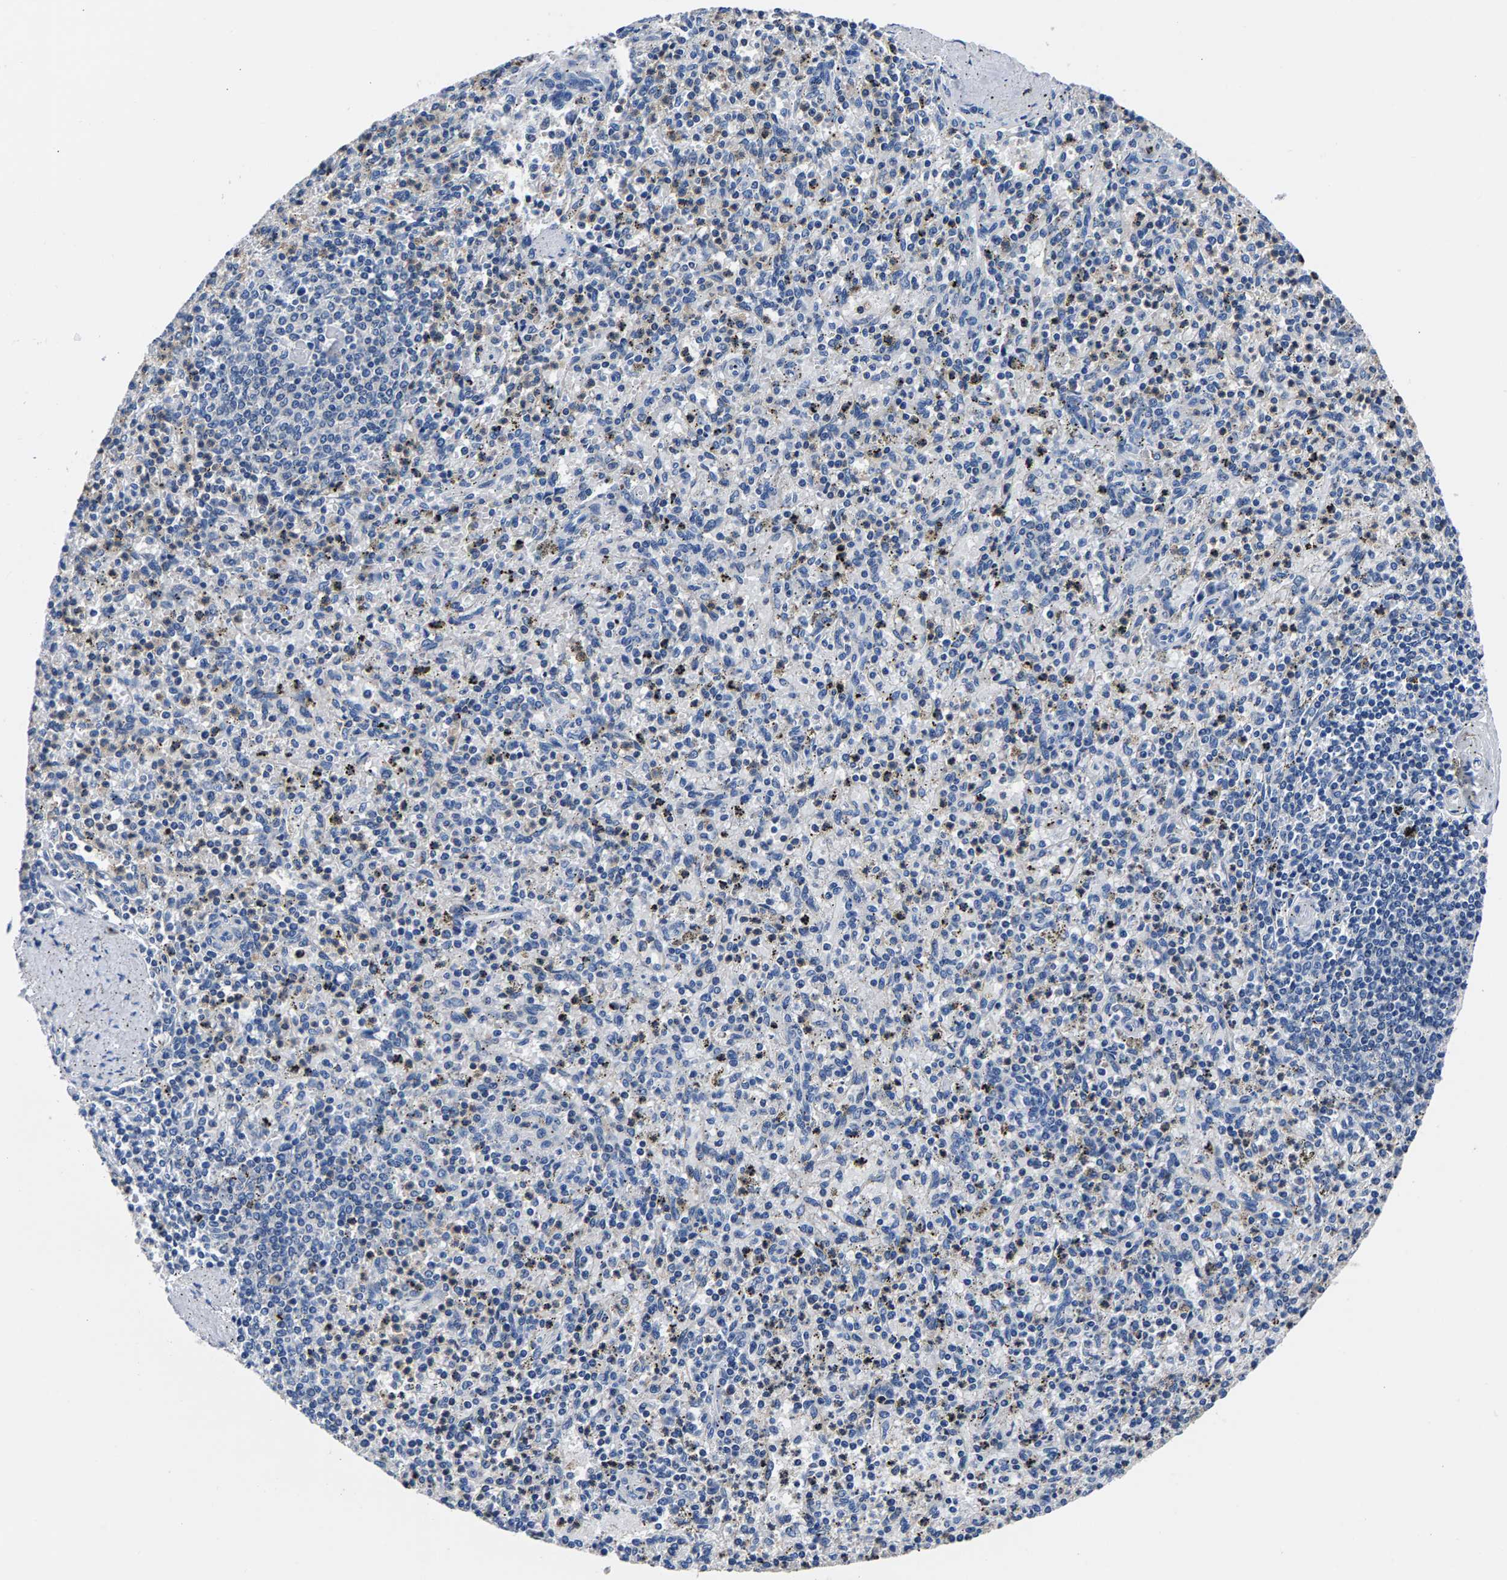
{"staining": {"intensity": "negative", "quantity": "none", "location": "none"}, "tissue": "spleen", "cell_type": "Cells in red pulp", "image_type": "normal", "snomed": [{"axis": "morphology", "description": "Normal tissue, NOS"}, {"axis": "topography", "description": "Spleen"}], "caption": "An immunohistochemistry (IHC) histopathology image of normal spleen is shown. There is no staining in cells in red pulp of spleen. The staining was performed using DAB to visualize the protein expression in brown, while the nuclei were stained in blue with hematoxylin (Magnification: 20x).", "gene": "PHF24", "patient": {"sex": "male", "age": 72}}